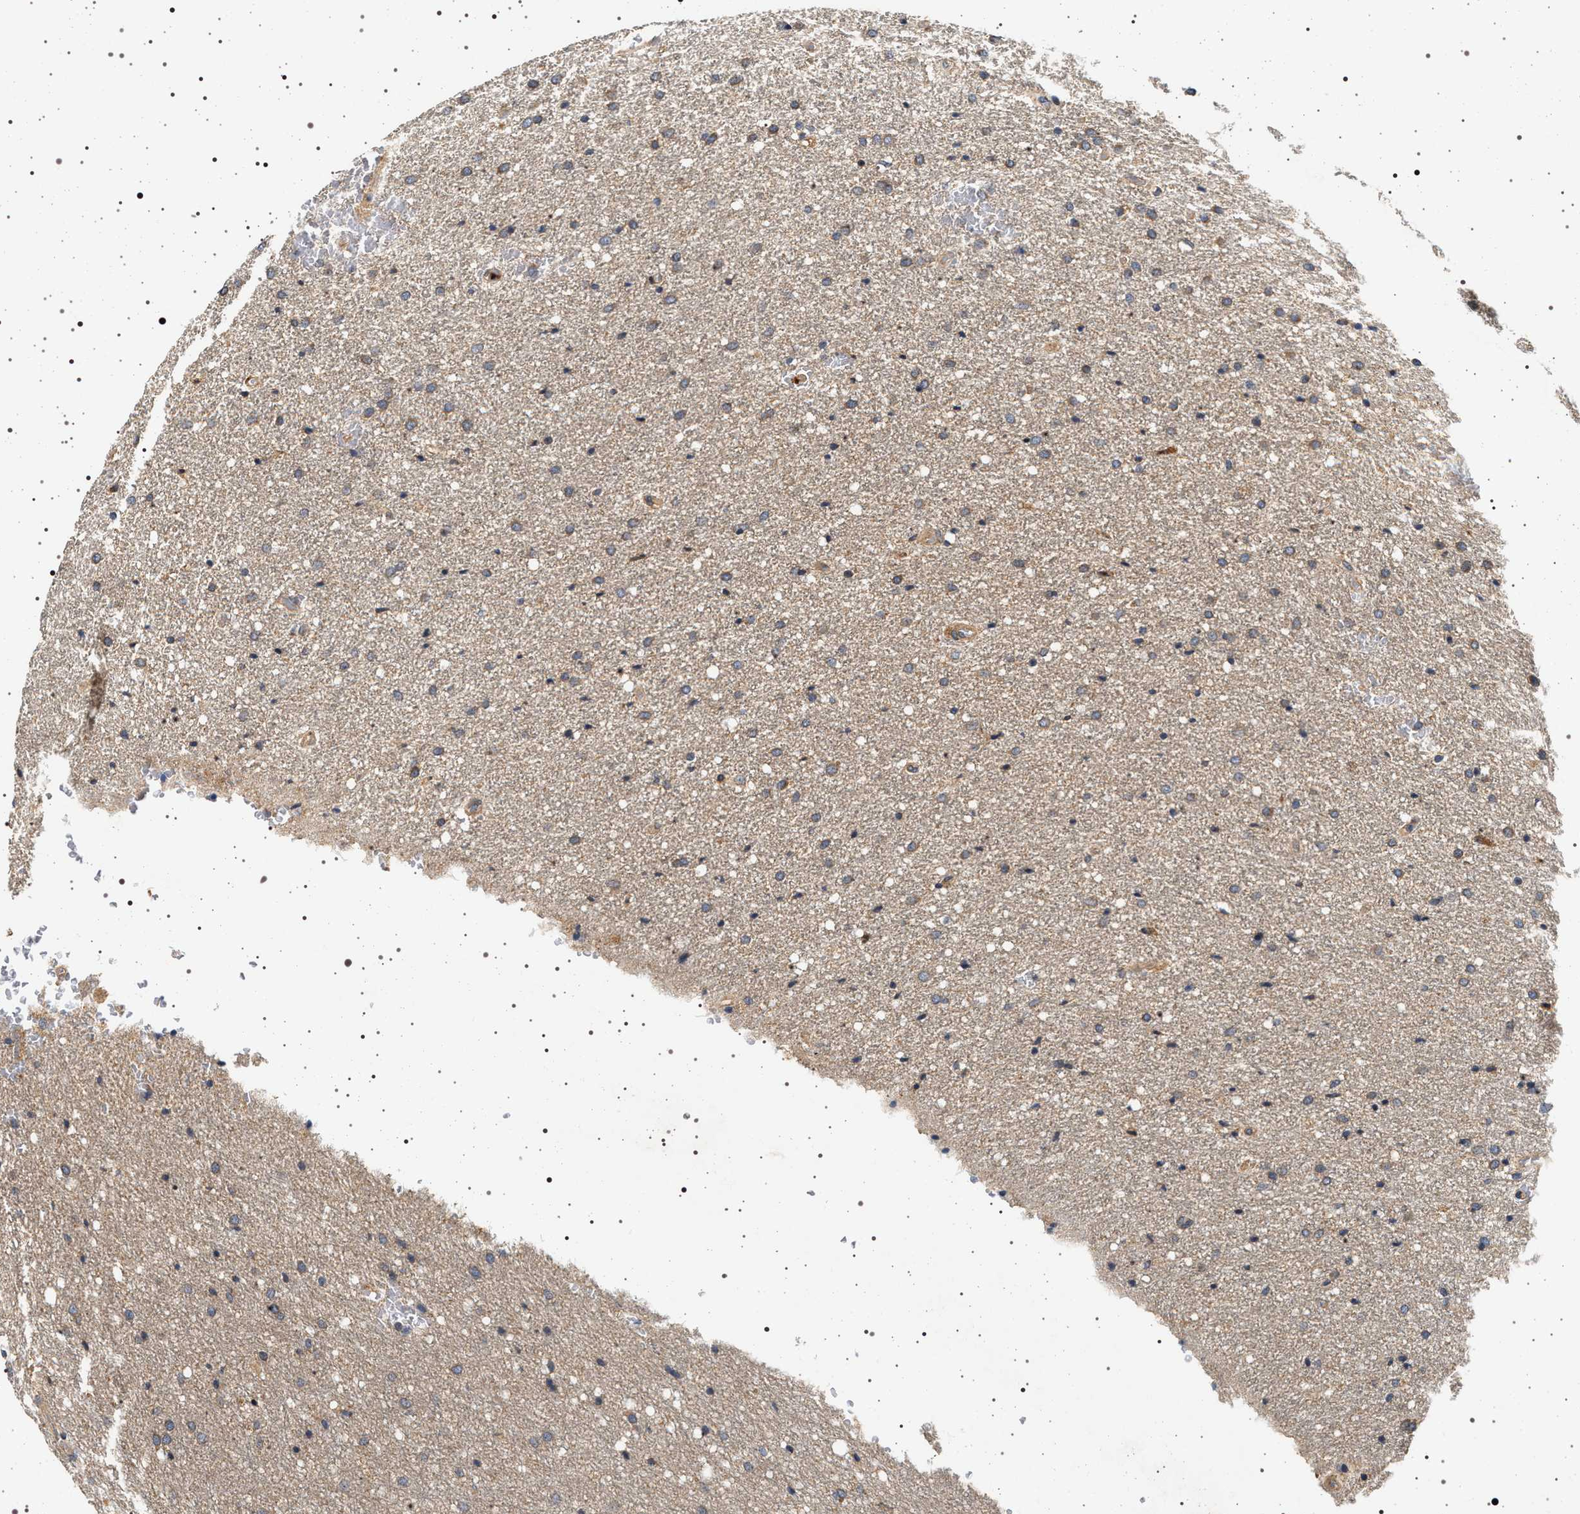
{"staining": {"intensity": "weak", "quantity": "<25%", "location": "cytoplasmic/membranous"}, "tissue": "glioma", "cell_type": "Tumor cells", "image_type": "cancer", "snomed": [{"axis": "morphology", "description": "Glioma, malignant, Low grade"}, {"axis": "topography", "description": "Brain"}], "caption": "There is no significant expression in tumor cells of glioma.", "gene": "DCBLD2", "patient": {"sex": "female", "age": 37}}